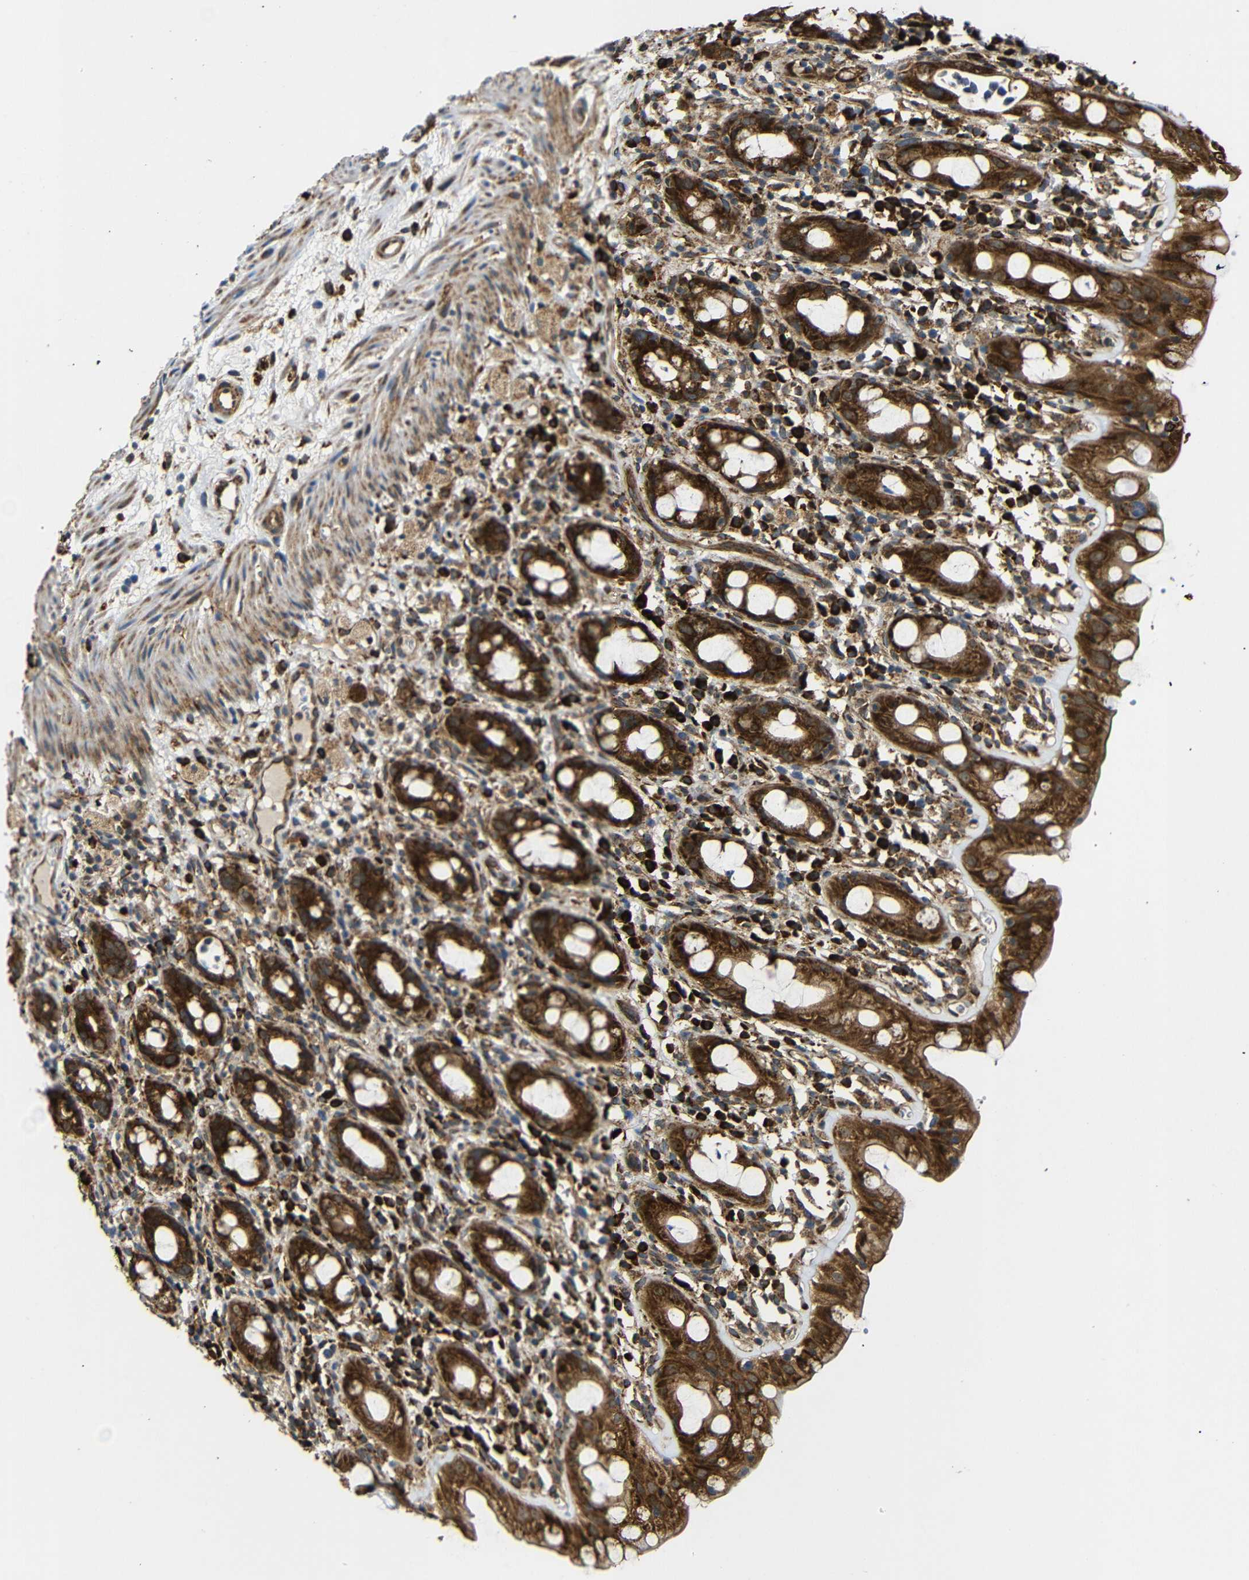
{"staining": {"intensity": "strong", "quantity": ">75%", "location": "cytoplasmic/membranous"}, "tissue": "rectum", "cell_type": "Glandular cells", "image_type": "normal", "snomed": [{"axis": "morphology", "description": "Normal tissue, NOS"}, {"axis": "topography", "description": "Rectum"}], "caption": "Immunohistochemical staining of benign rectum displays high levels of strong cytoplasmic/membranous positivity in about >75% of glandular cells.", "gene": "KANK4", "patient": {"sex": "male", "age": 44}}